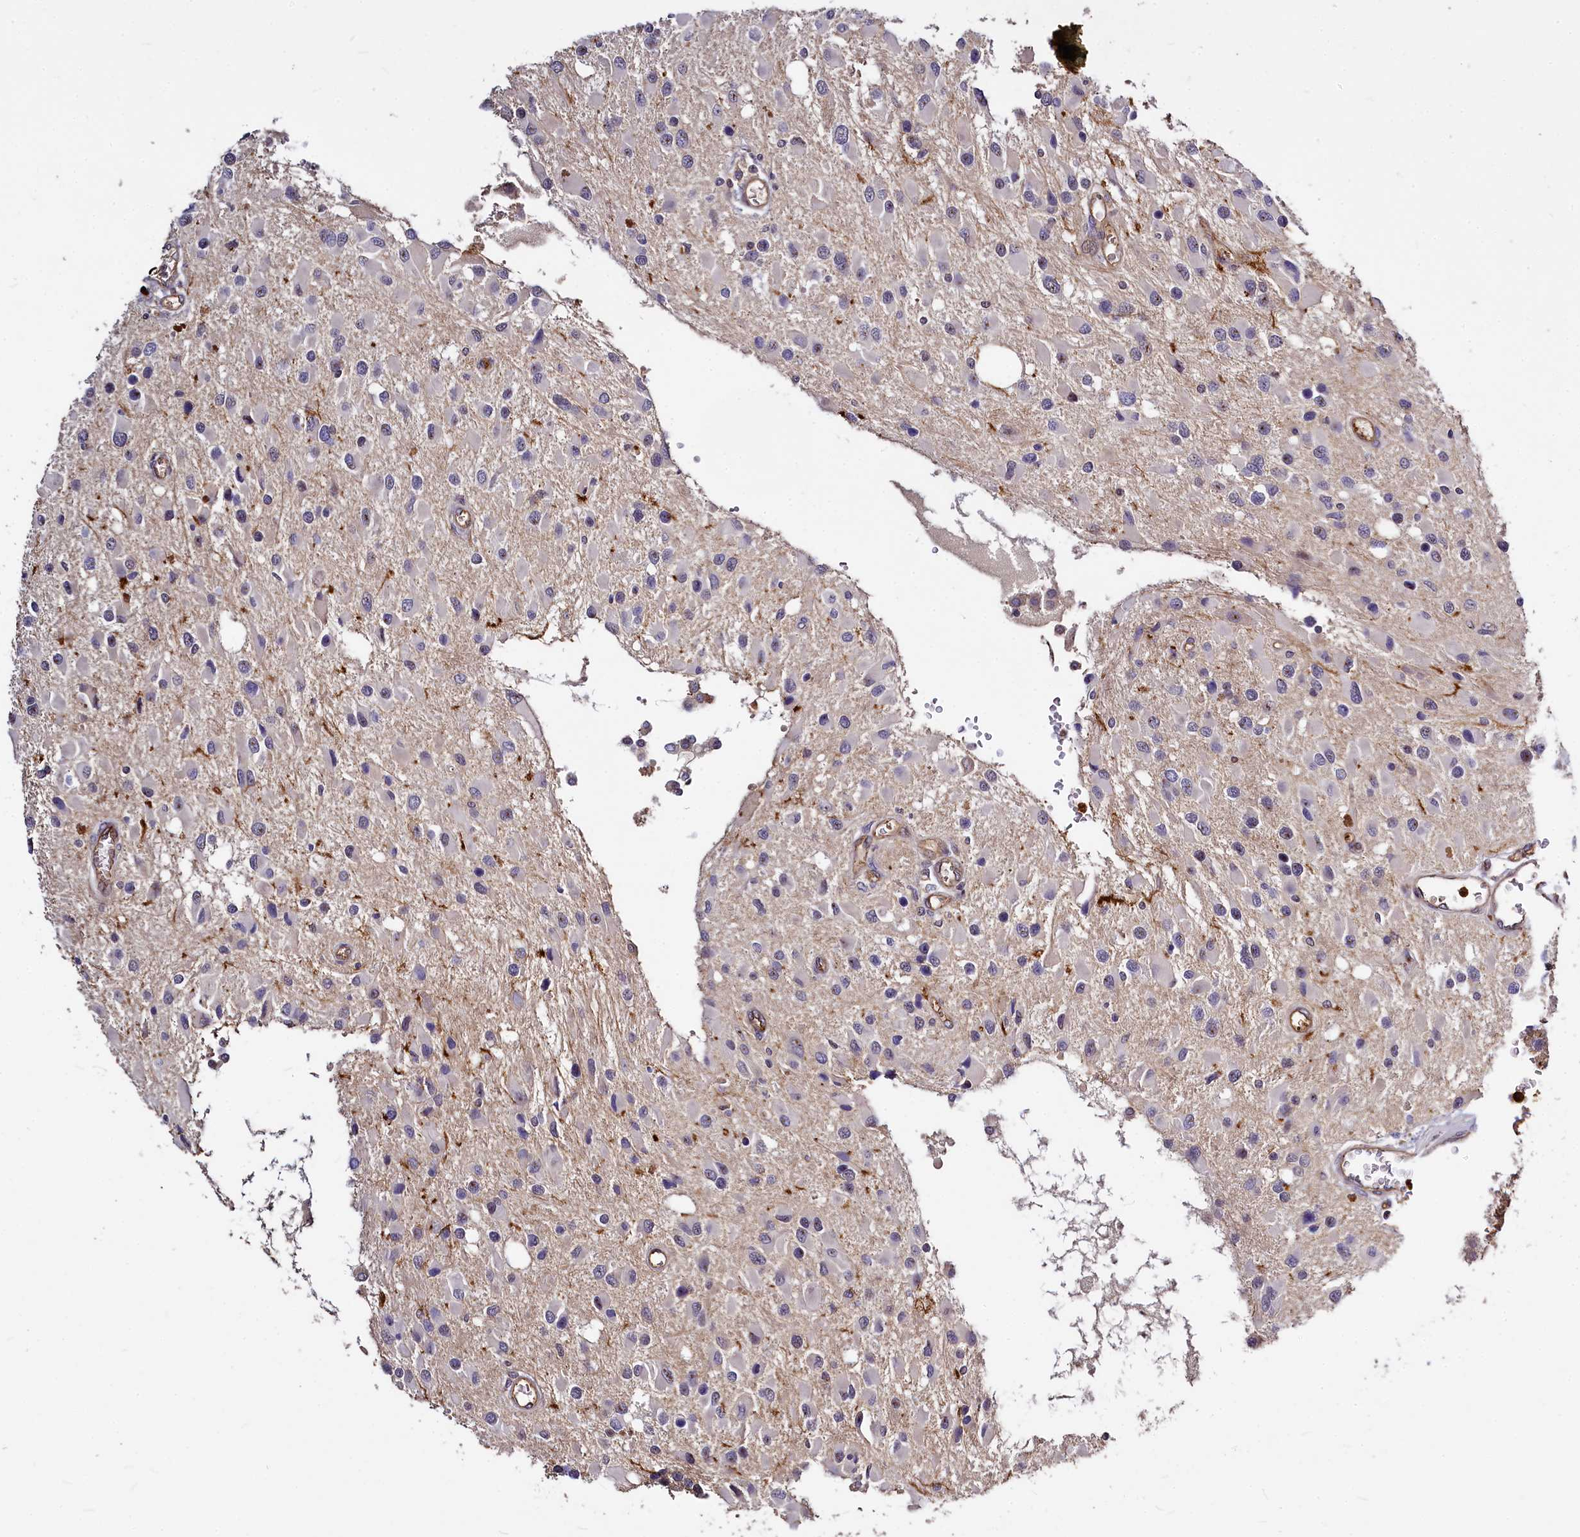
{"staining": {"intensity": "negative", "quantity": "none", "location": "none"}, "tissue": "glioma", "cell_type": "Tumor cells", "image_type": "cancer", "snomed": [{"axis": "morphology", "description": "Glioma, malignant, High grade"}, {"axis": "topography", "description": "Brain"}], "caption": "A photomicrograph of human malignant glioma (high-grade) is negative for staining in tumor cells.", "gene": "ATG101", "patient": {"sex": "male", "age": 53}}